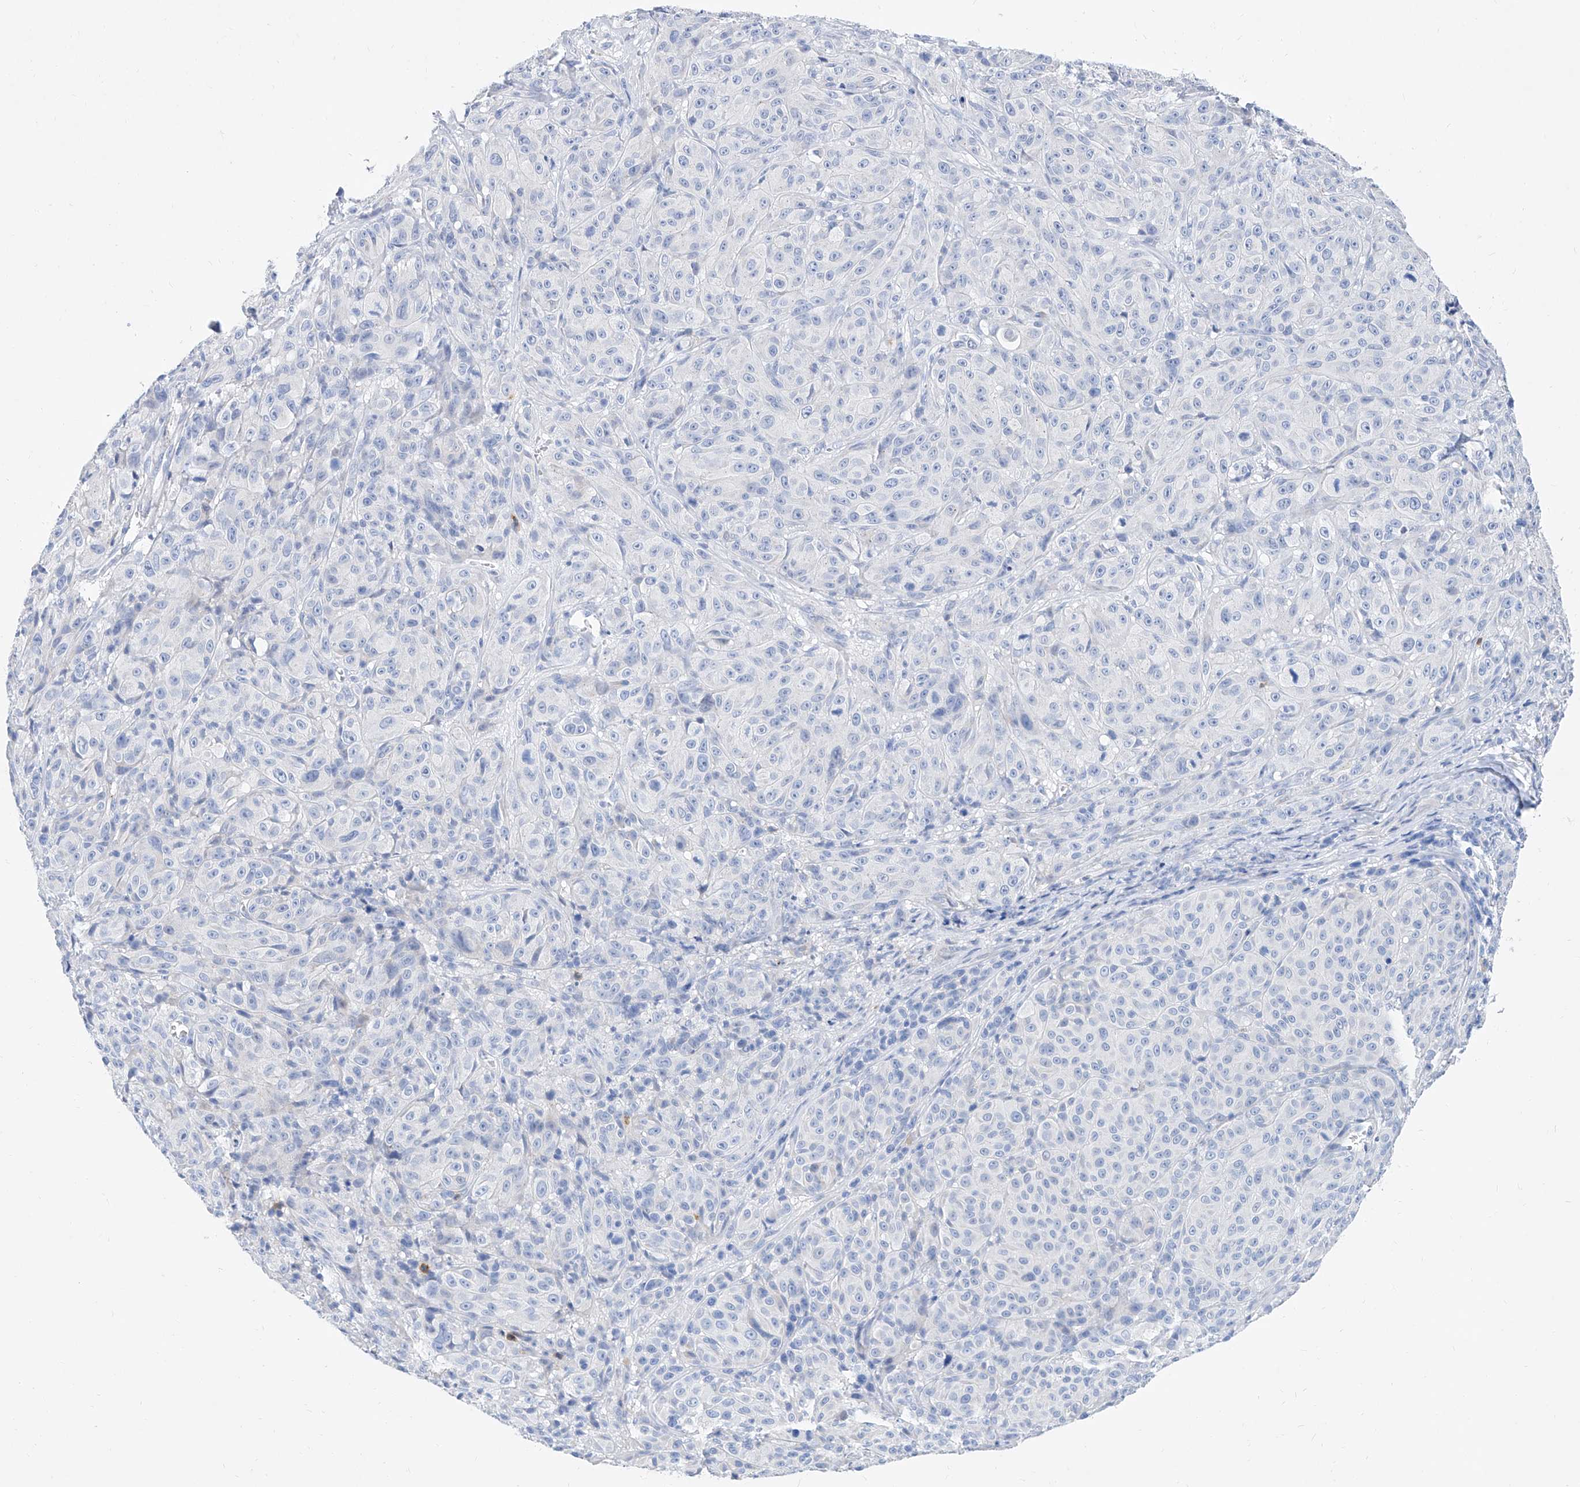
{"staining": {"intensity": "negative", "quantity": "none", "location": "none"}, "tissue": "melanoma", "cell_type": "Tumor cells", "image_type": "cancer", "snomed": [{"axis": "morphology", "description": "Malignant melanoma, NOS"}, {"axis": "topography", "description": "Skin"}], "caption": "IHC micrograph of neoplastic tissue: human melanoma stained with DAB displays no significant protein positivity in tumor cells.", "gene": "SLC25A29", "patient": {"sex": "male", "age": 73}}